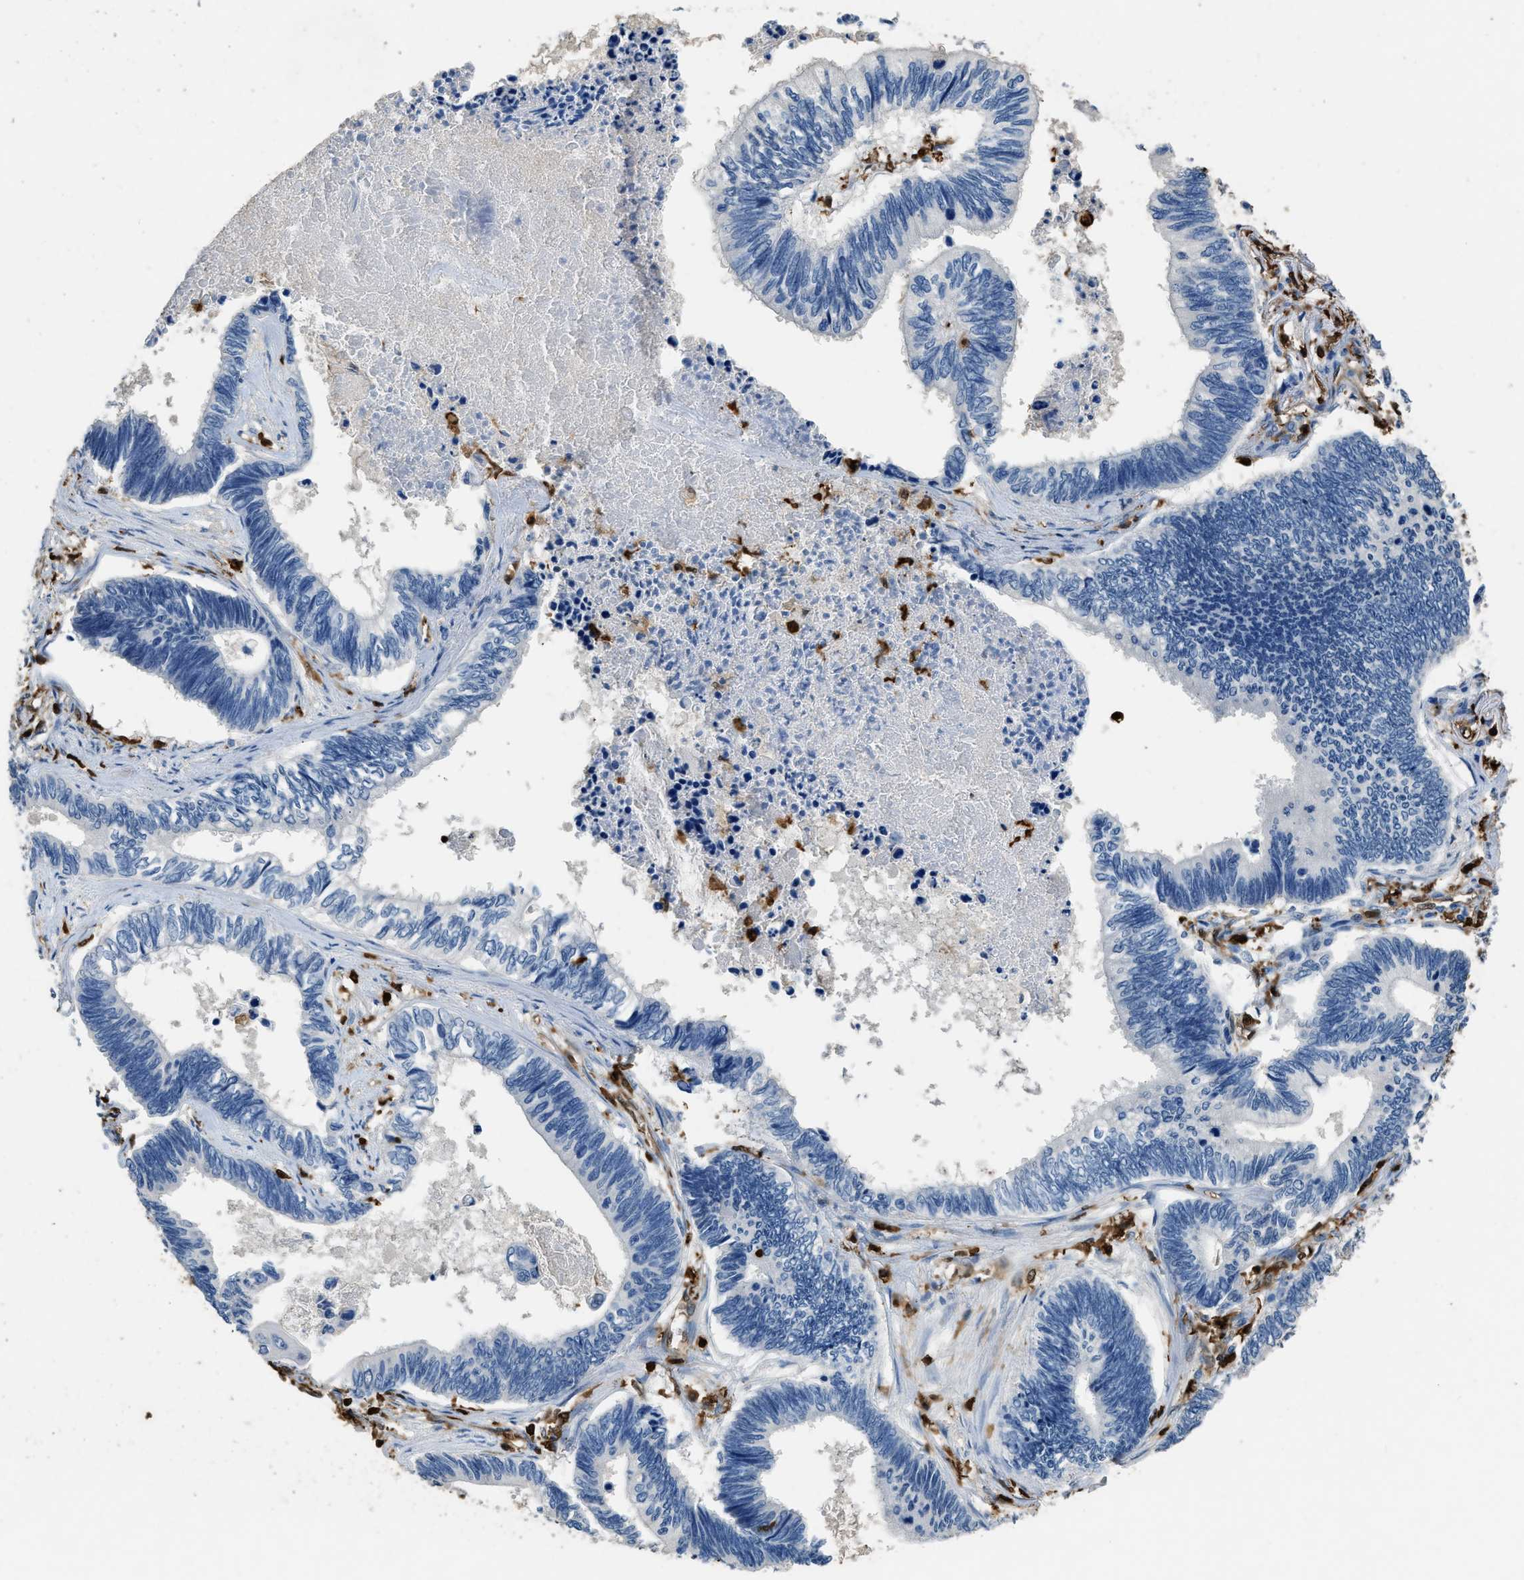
{"staining": {"intensity": "negative", "quantity": "none", "location": "none"}, "tissue": "pancreatic cancer", "cell_type": "Tumor cells", "image_type": "cancer", "snomed": [{"axis": "morphology", "description": "Adenocarcinoma, NOS"}, {"axis": "topography", "description": "Pancreas"}], "caption": "IHC photomicrograph of human pancreatic cancer stained for a protein (brown), which demonstrates no expression in tumor cells. (Brightfield microscopy of DAB (3,3'-diaminobenzidine) immunohistochemistry at high magnification).", "gene": "ARHGDIB", "patient": {"sex": "female", "age": 70}}